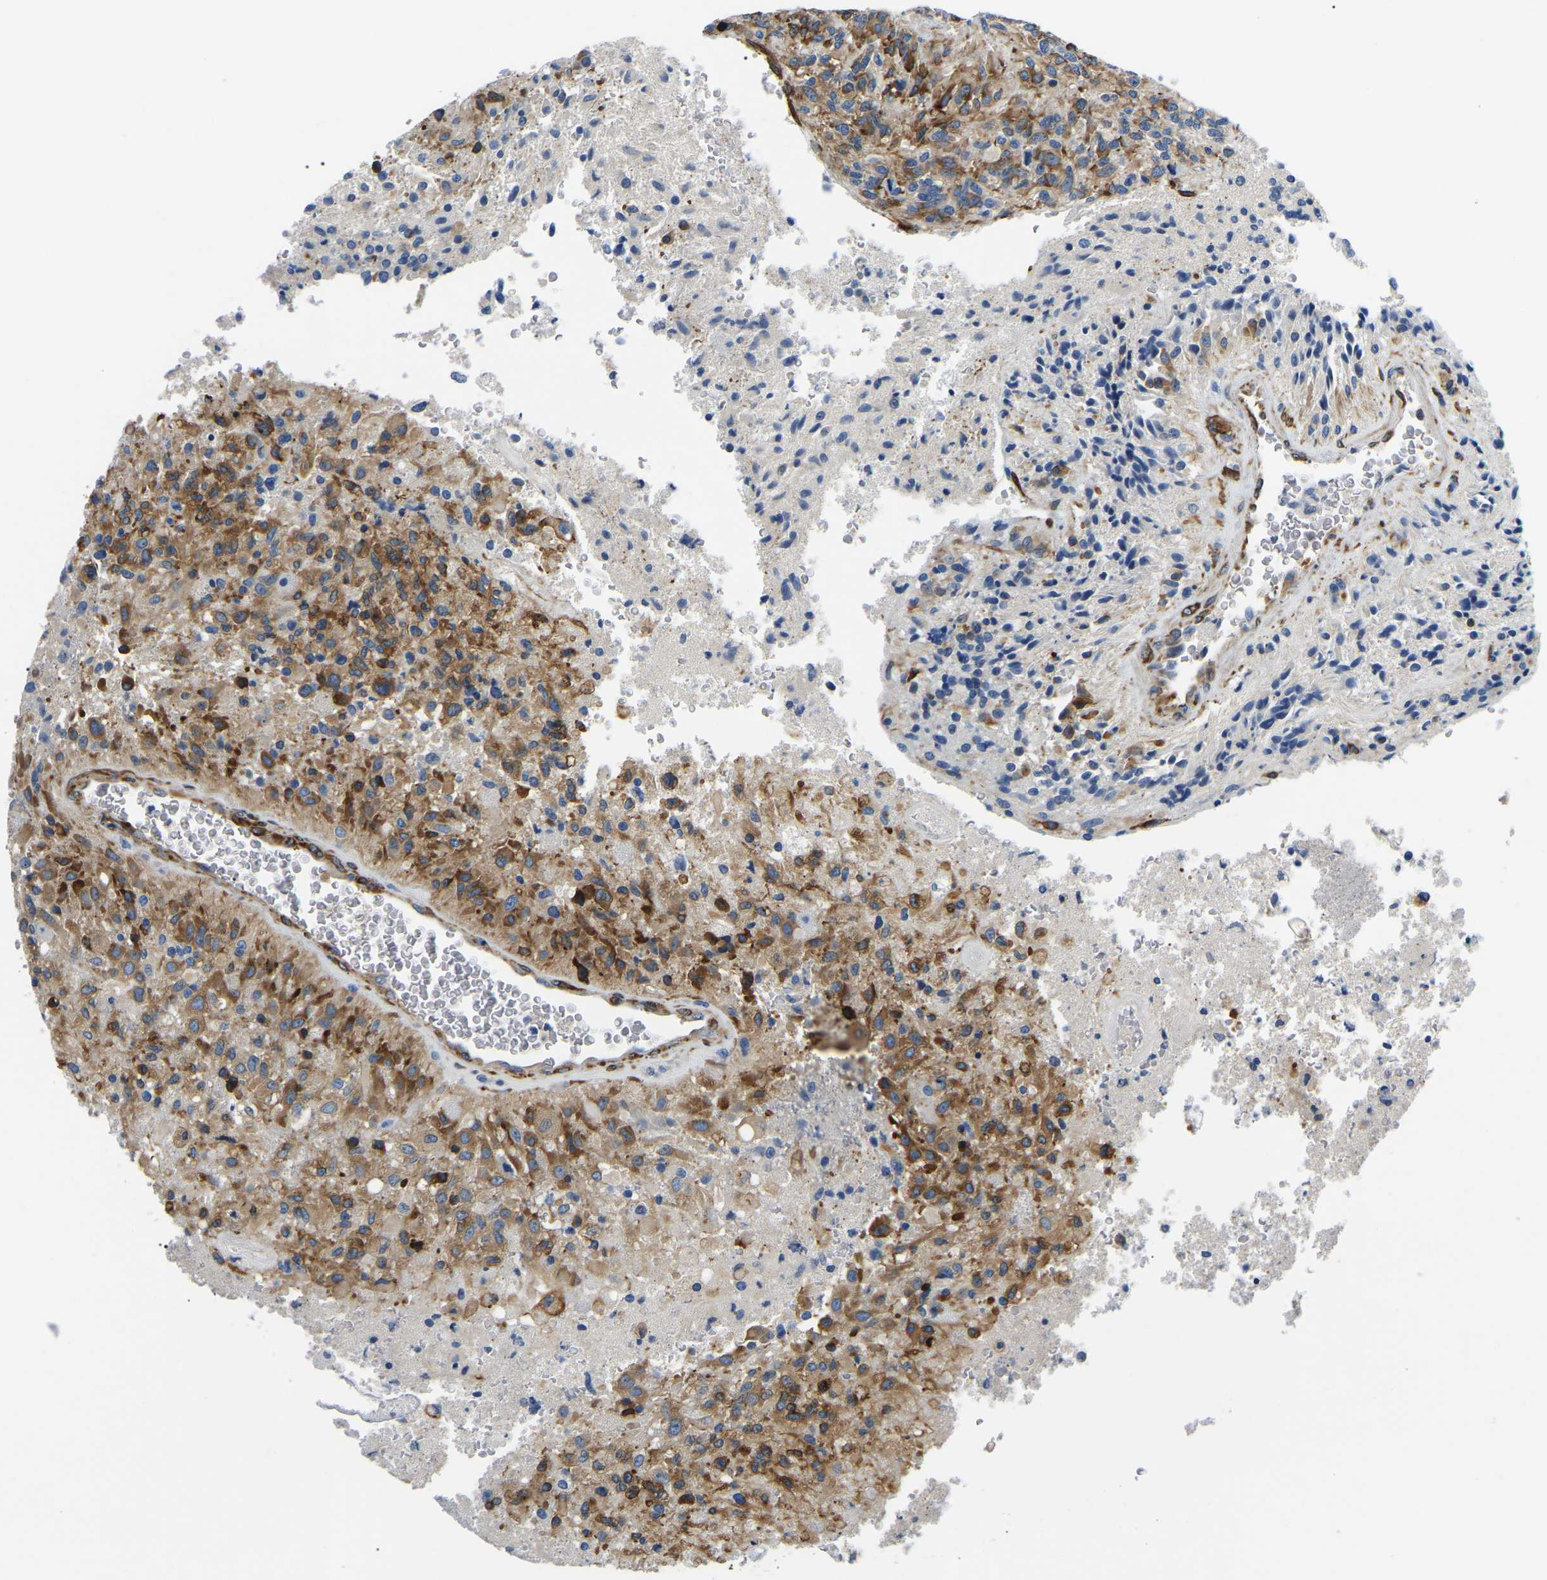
{"staining": {"intensity": "strong", "quantity": ">75%", "location": "cytoplasmic/membranous"}, "tissue": "glioma", "cell_type": "Tumor cells", "image_type": "cancer", "snomed": [{"axis": "morphology", "description": "Normal tissue, NOS"}, {"axis": "morphology", "description": "Glioma, malignant, High grade"}, {"axis": "topography", "description": "Cerebral cortex"}], "caption": "Human glioma stained with a brown dye displays strong cytoplasmic/membranous positive positivity in approximately >75% of tumor cells.", "gene": "DUSP8", "patient": {"sex": "male", "age": 77}}